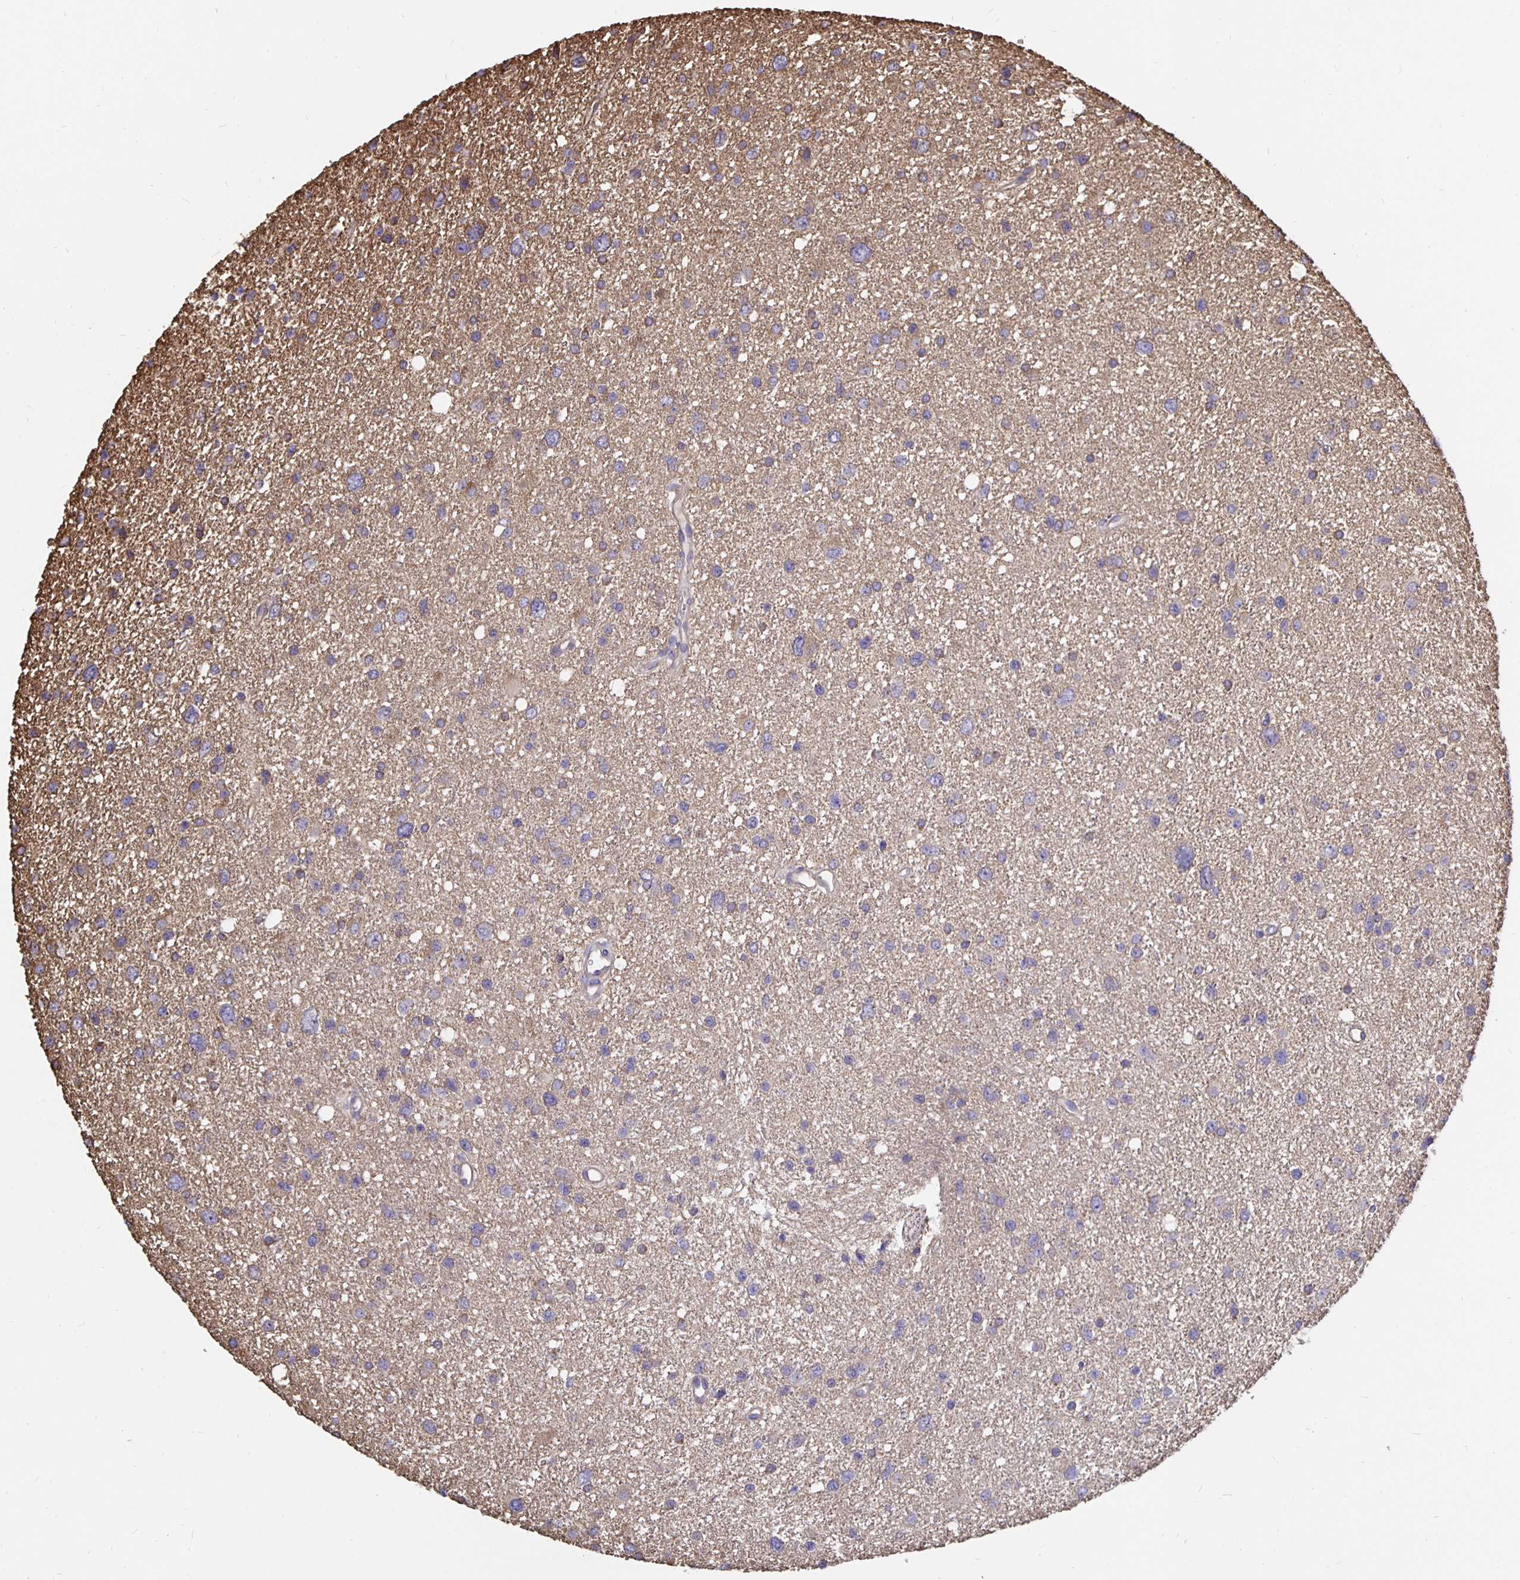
{"staining": {"intensity": "negative", "quantity": "none", "location": "none"}, "tissue": "glioma", "cell_type": "Tumor cells", "image_type": "cancer", "snomed": [{"axis": "morphology", "description": "Glioma, malignant, Low grade"}, {"axis": "topography", "description": "Brain"}], "caption": "Tumor cells are negative for protein expression in human glioma.", "gene": "ARHGEF39", "patient": {"sex": "female", "age": 55}}